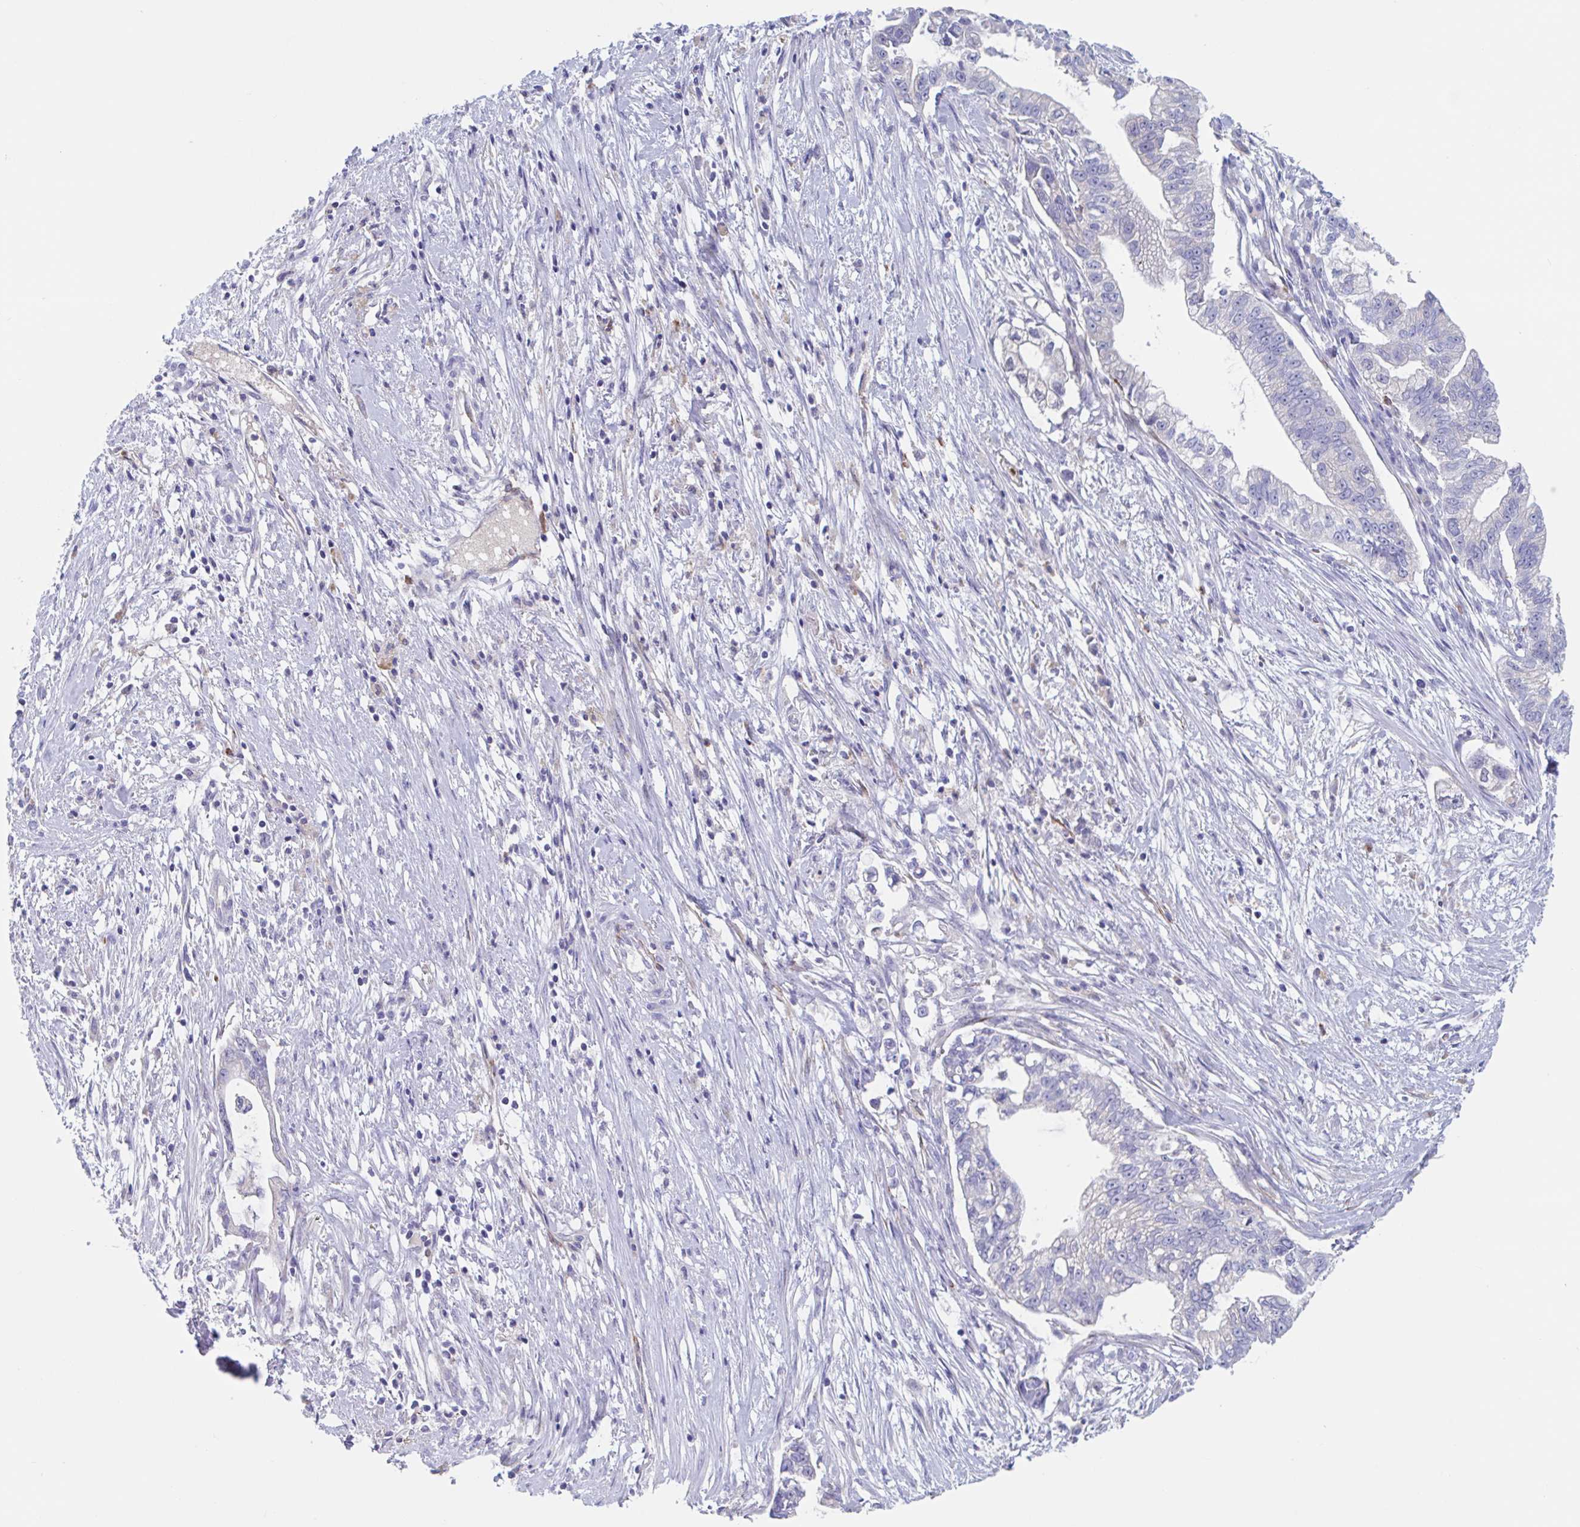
{"staining": {"intensity": "negative", "quantity": "none", "location": "none"}, "tissue": "pancreatic cancer", "cell_type": "Tumor cells", "image_type": "cancer", "snomed": [{"axis": "morphology", "description": "Adenocarcinoma, NOS"}, {"axis": "topography", "description": "Pancreas"}], "caption": "Human adenocarcinoma (pancreatic) stained for a protein using immunohistochemistry displays no positivity in tumor cells.", "gene": "ZNHIT2", "patient": {"sex": "male", "age": 70}}